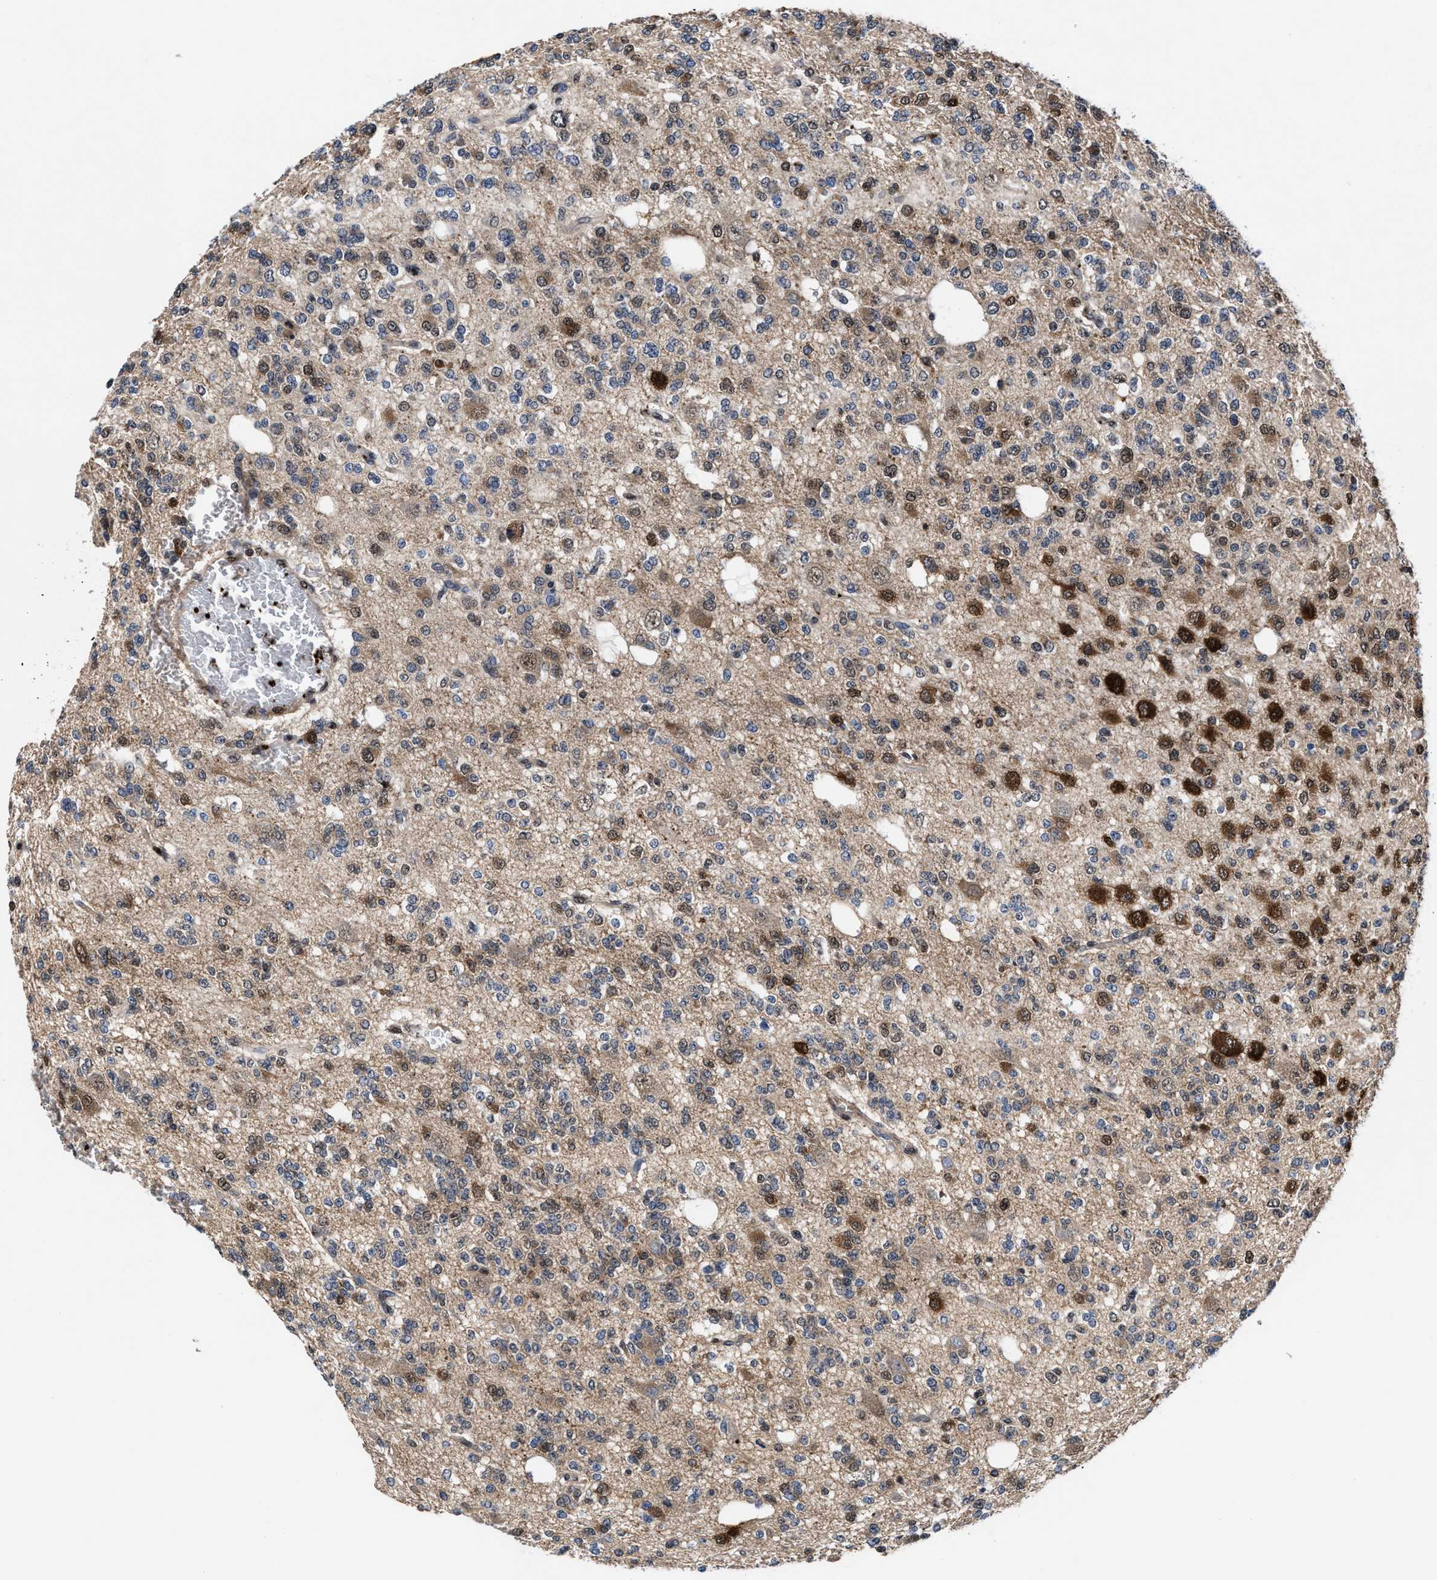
{"staining": {"intensity": "strong", "quantity": "<25%", "location": "cytoplasmic/membranous"}, "tissue": "glioma", "cell_type": "Tumor cells", "image_type": "cancer", "snomed": [{"axis": "morphology", "description": "Glioma, malignant, Low grade"}, {"axis": "topography", "description": "Brain"}], "caption": "There is medium levels of strong cytoplasmic/membranous positivity in tumor cells of malignant glioma (low-grade), as demonstrated by immunohistochemical staining (brown color).", "gene": "ACLY", "patient": {"sex": "male", "age": 38}}